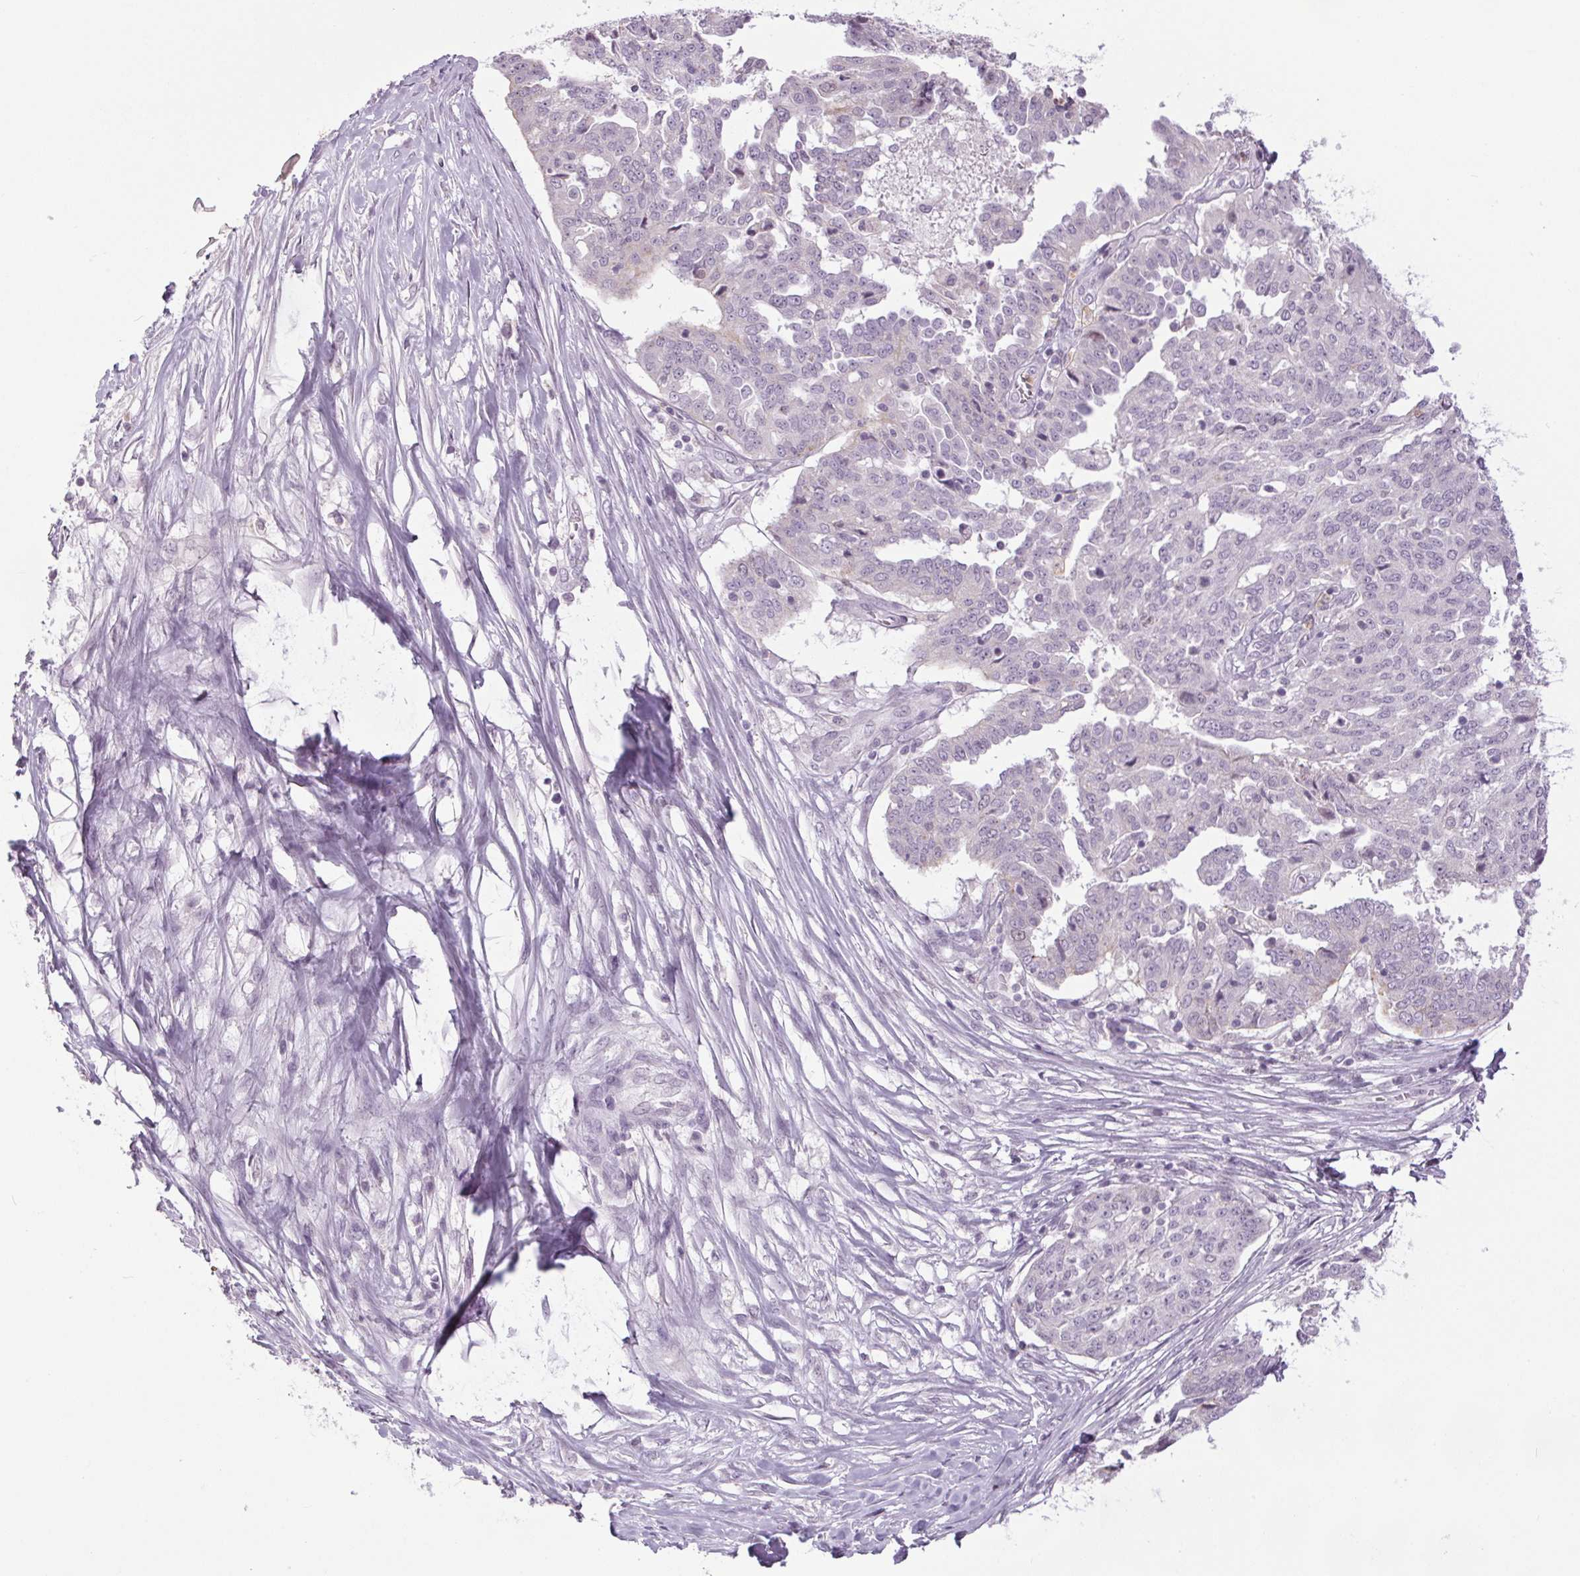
{"staining": {"intensity": "negative", "quantity": "none", "location": "none"}, "tissue": "ovarian cancer", "cell_type": "Tumor cells", "image_type": "cancer", "snomed": [{"axis": "morphology", "description": "Cystadenocarcinoma, serous, NOS"}, {"axis": "topography", "description": "Ovary"}], "caption": "There is no significant staining in tumor cells of ovarian serous cystadenocarcinoma. The staining was performed using DAB to visualize the protein expression in brown, while the nuclei were stained in blue with hematoxylin (Magnification: 20x).", "gene": "SMIM6", "patient": {"sex": "female", "age": 67}}